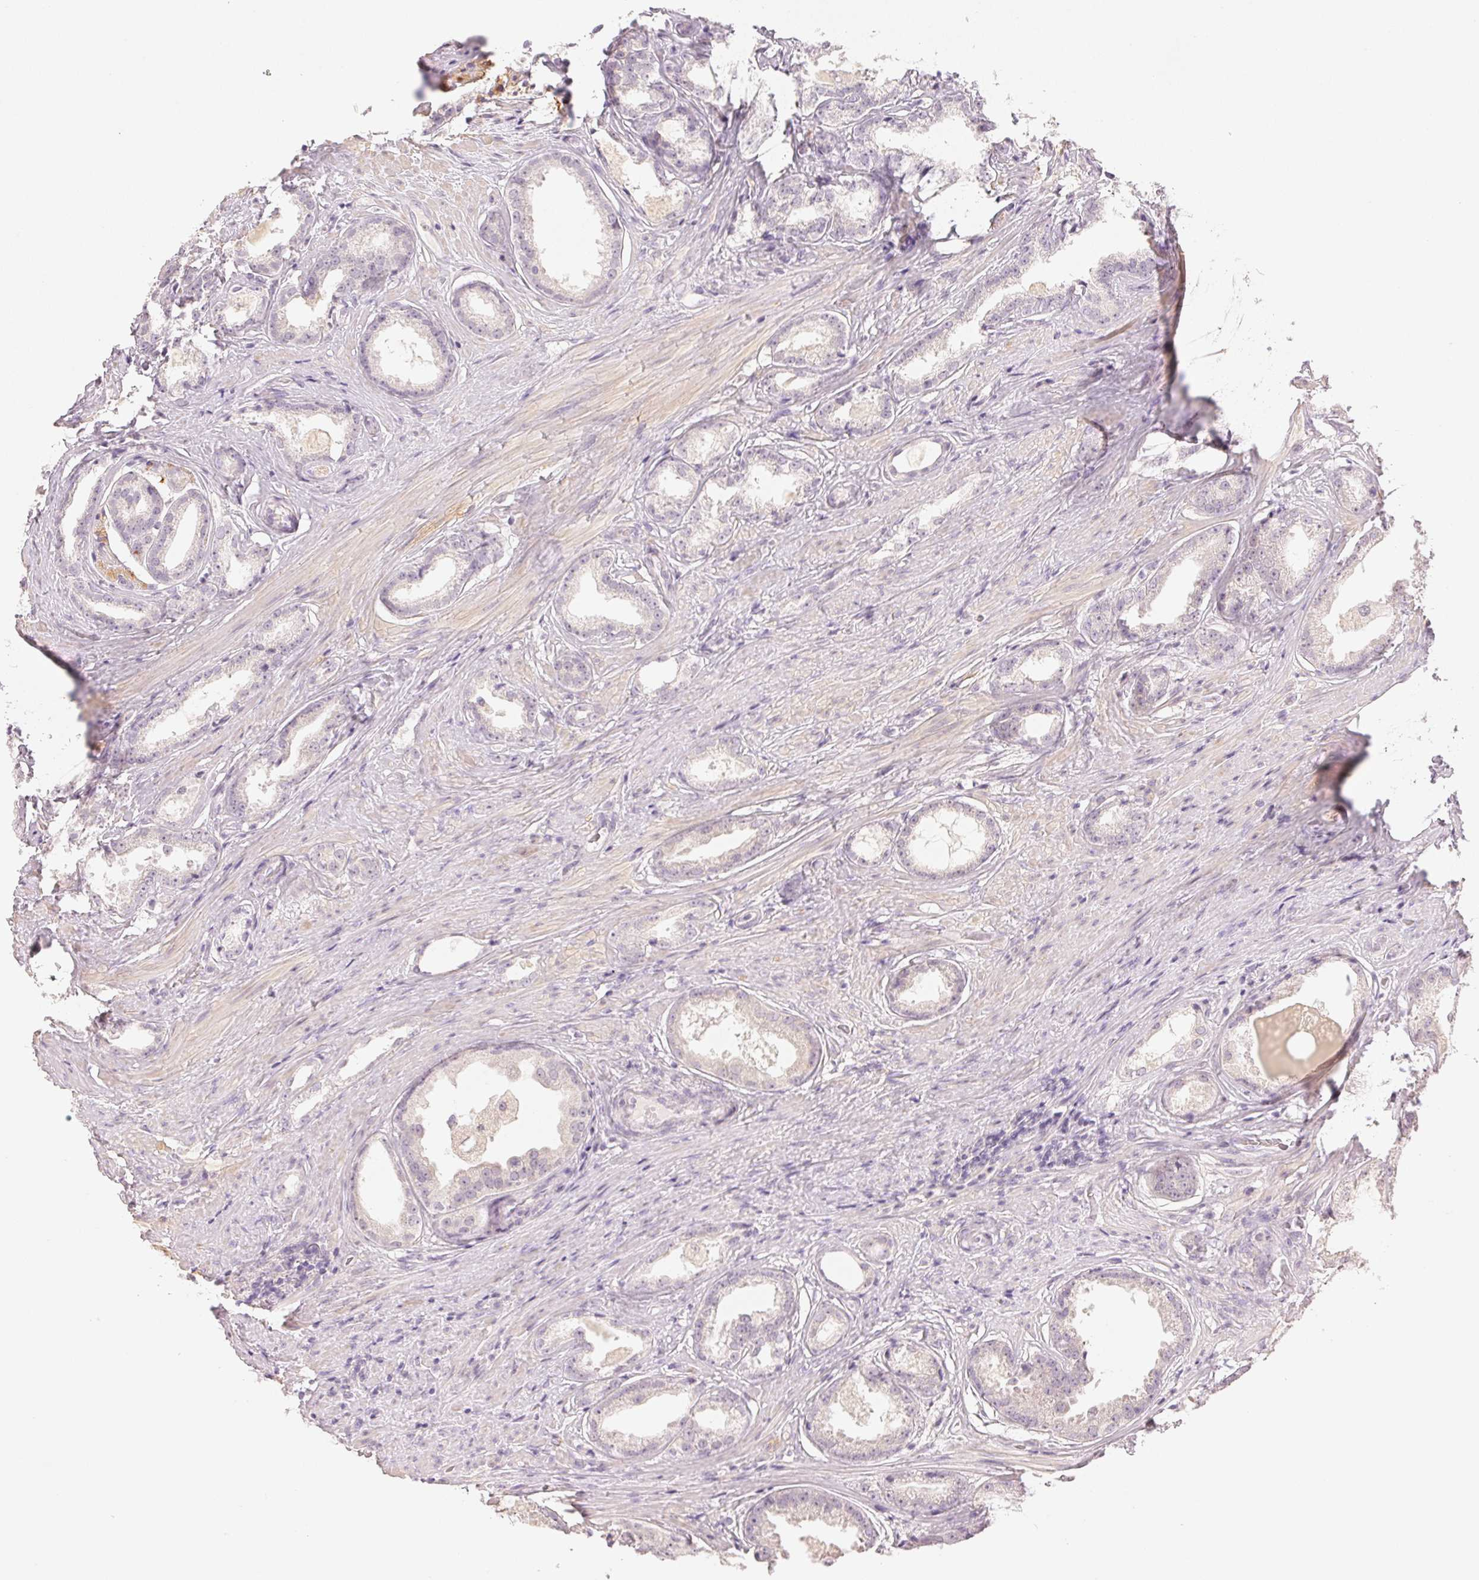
{"staining": {"intensity": "negative", "quantity": "none", "location": "none"}, "tissue": "prostate cancer", "cell_type": "Tumor cells", "image_type": "cancer", "snomed": [{"axis": "morphology", "description": "Adenocarcinoma, Low grade"}, {"axis": "topography", "description": "Prostate"}], "caption": "Tumor cells are negative for brown protein staining in adenocarcinoma (low-grade) (prostate). The staining is performed using DAB brown chromogen with nuclei counter-stained in using hematoxylin.", "gene": "MAP1LC3A", "patient": {"sex": "male", "age": 65}}